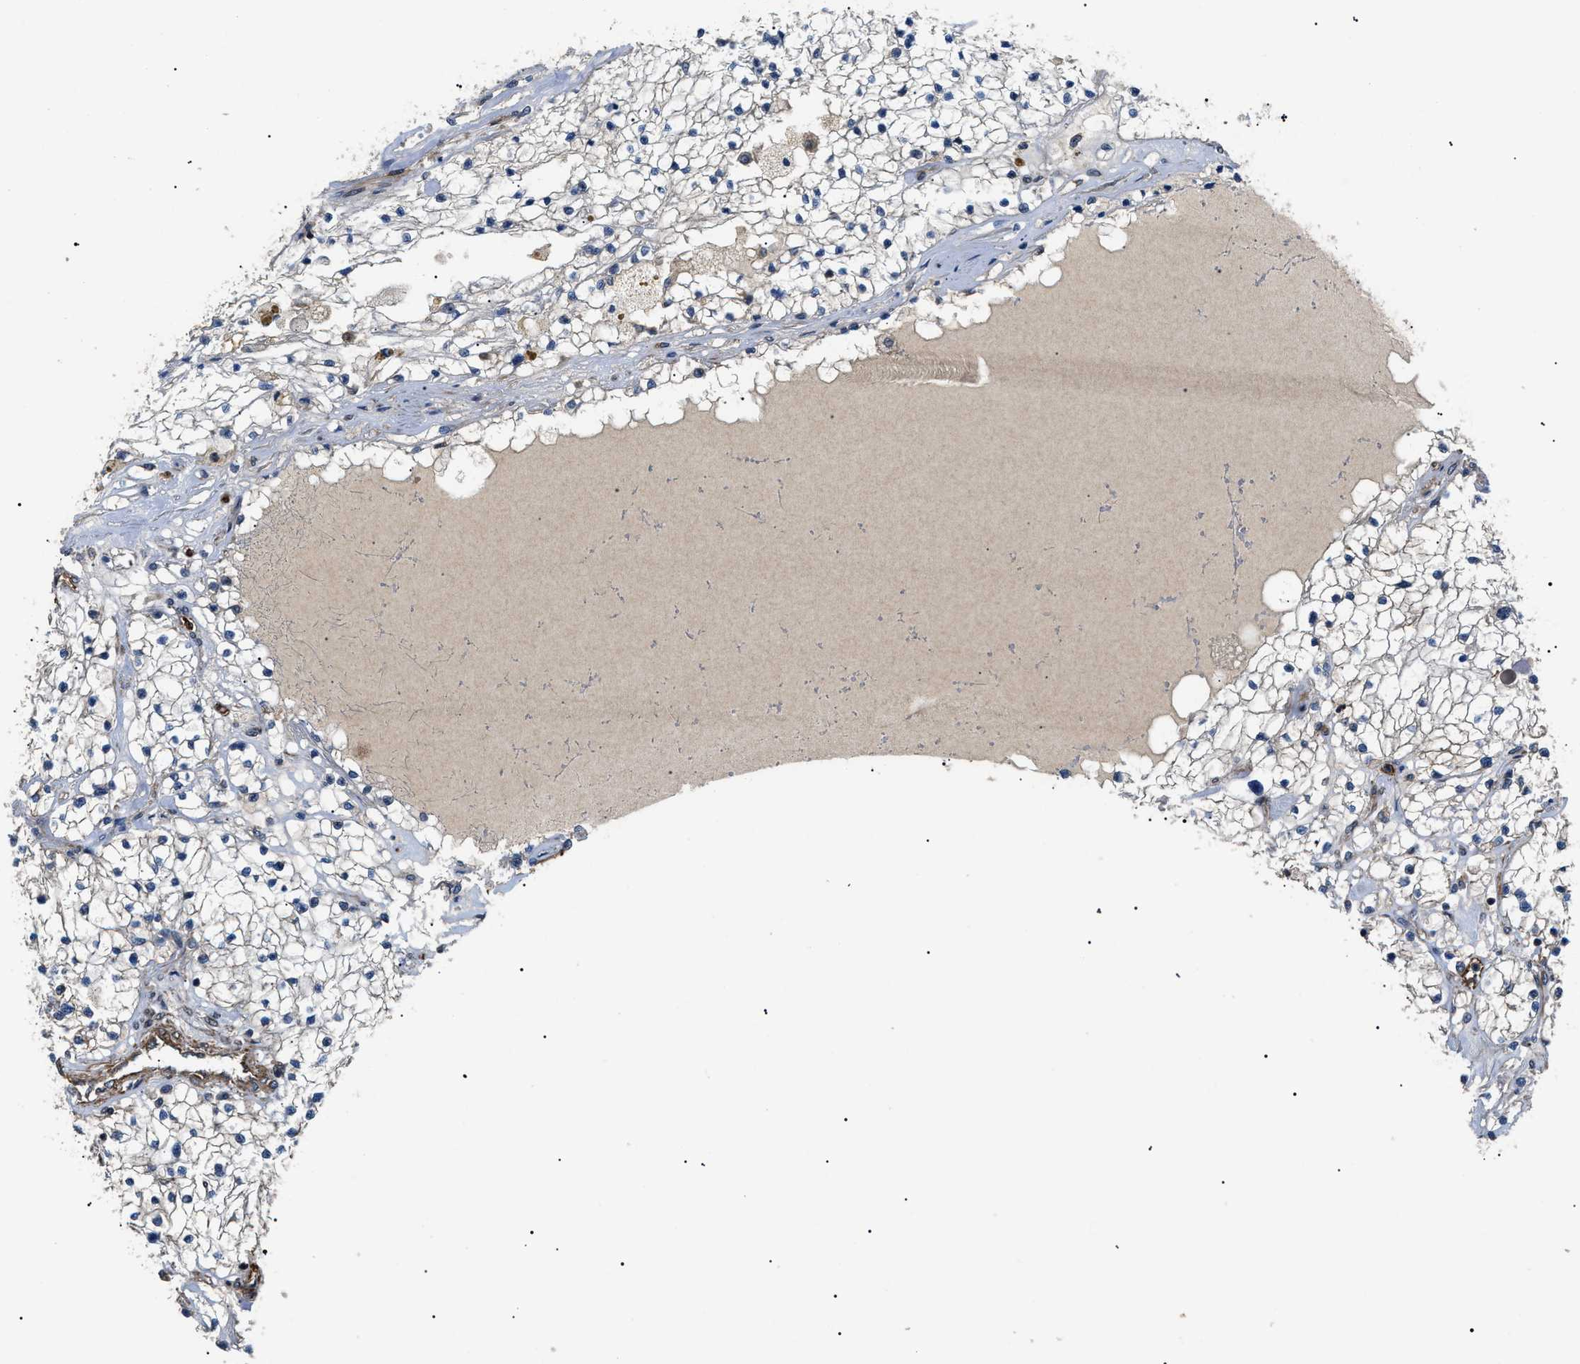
{"staining": {"intensity": "negative", "quantity": "none", "location": "none"}, "tissue": "renal cancer", "cell_type": "Tumor cells", "image_type": "cancer", "snomed": [{"axis": "morphology", "description": "Adenocarcinoma, NOS"}, {"axis": "topography", "description": "Kidney"}], "caption": "The IHC image has no significant positivity in tumor cells of adenocarcinoma (renal) tissue.", "gene": "CRCP", "patient": {"sex": "male", "age": 68}}